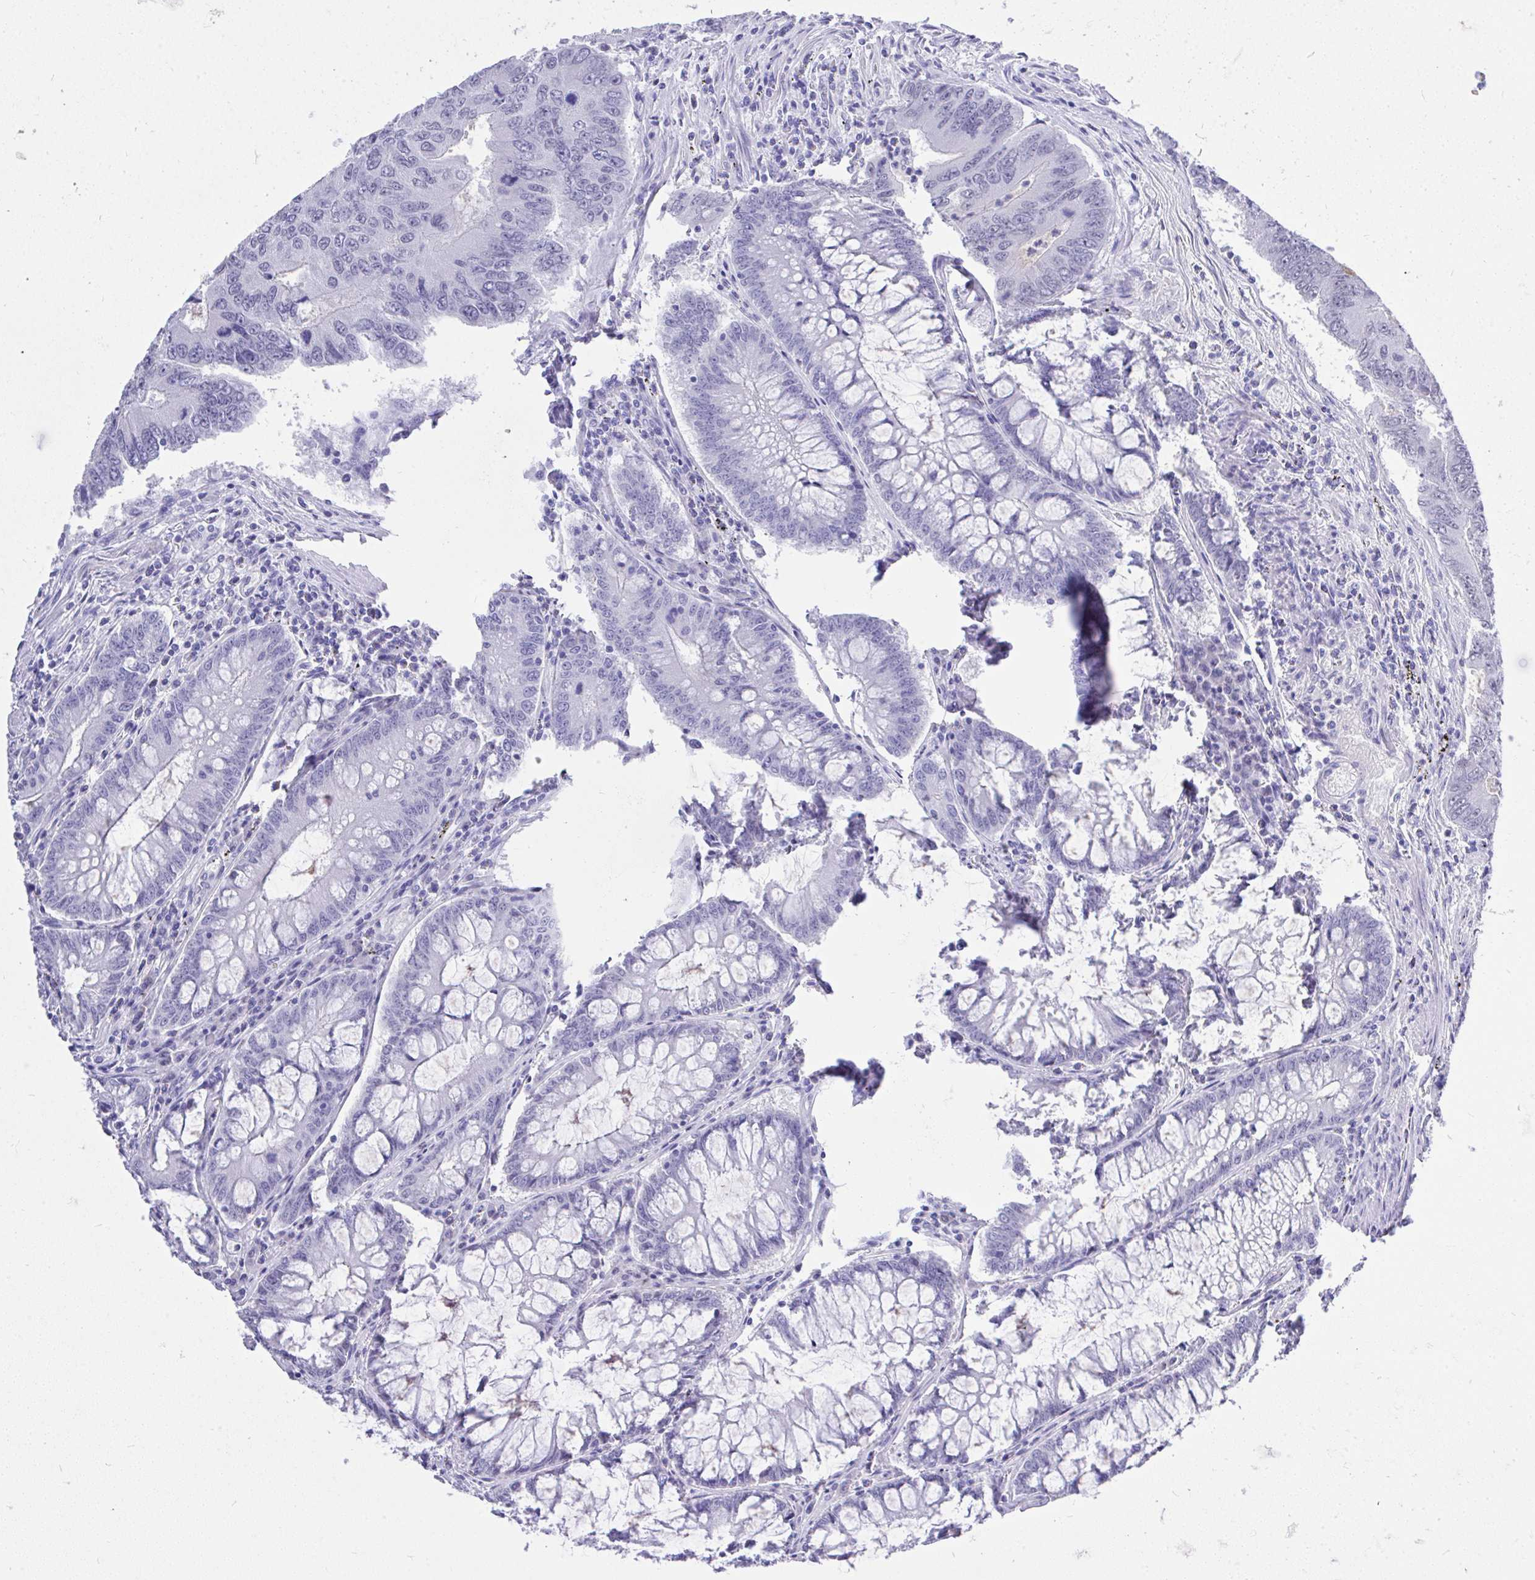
{"staining": {"intensity": "negative", "quantity": "none", "location": "none"}, "tissue": "colorectal cancer", "cell_type": "Tumor cells", "image_type": "cancer", "snomed": [{"axis": "morphology", "description": "Adenocarcinoma, NOS"}, {"axis": "topography", "description": "Colon"}], "caption": "Immunohistochemistry (IHC) of human adenocarcinoma (colorectal) exhibits no positivity in tumor cells.", "gene": "MS4A12", "patient": {"sex": "male", "age": 53}}